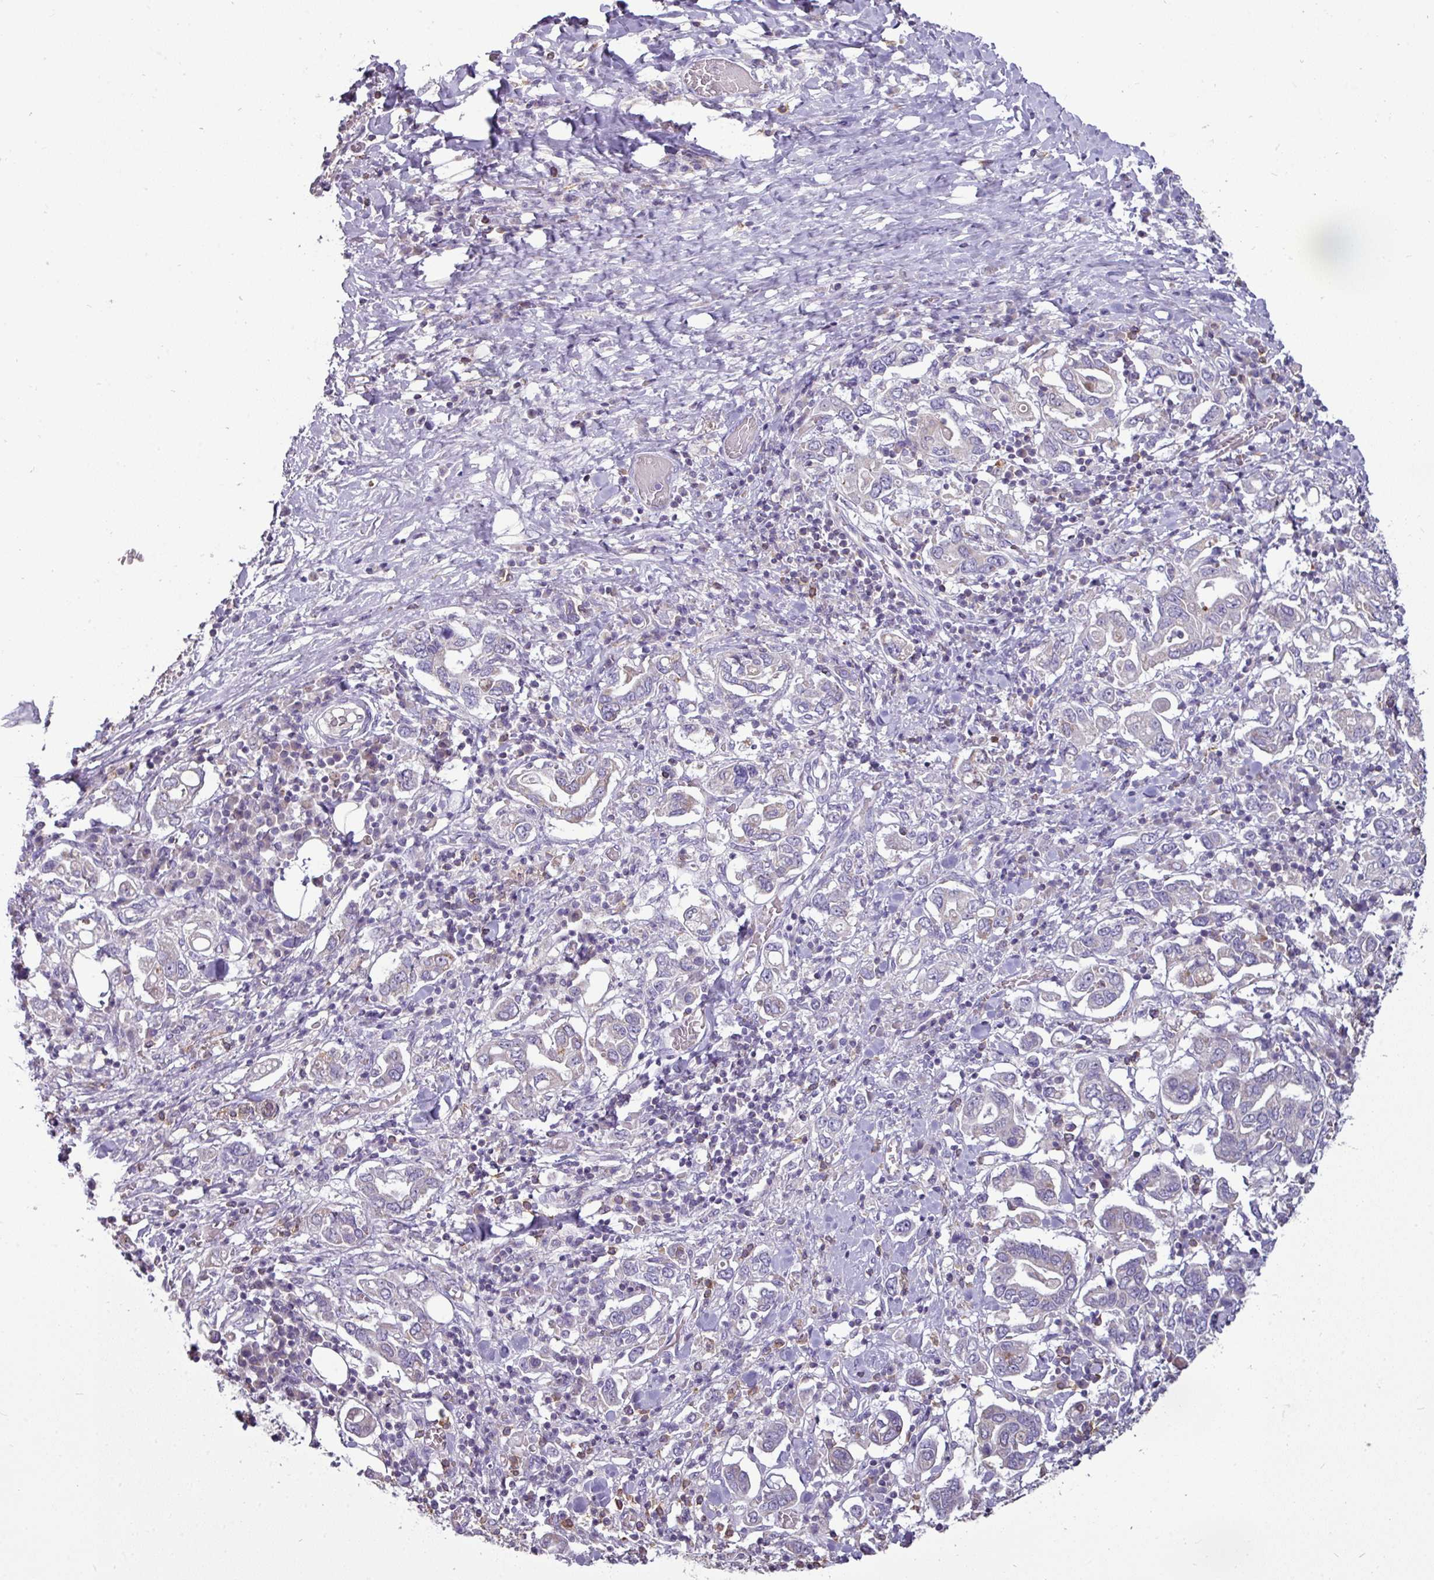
{"staining": {"intensity": "negative", "quantity": "none", "location": "none"}, "tissue": "stomach cancer", "cell_type": "Tumor cells", "image_type": "cancer", "snomed": [{"axis": "morphology", "description": "Adenocarcinoma, NOS"}, {"axis": "topography", "description": "Stomach, upper"}, {"axis": "topography", "description": "Stomach"}], "caption": "High power microscopy histopathology image of an immunohistochemistry (IHC) histopathology image of stomach adenocarcinoma, revealing no significant staining in tumor cells.", "gene": "TRAPPC1", "patient": {"sex": "male", "age": 62}}